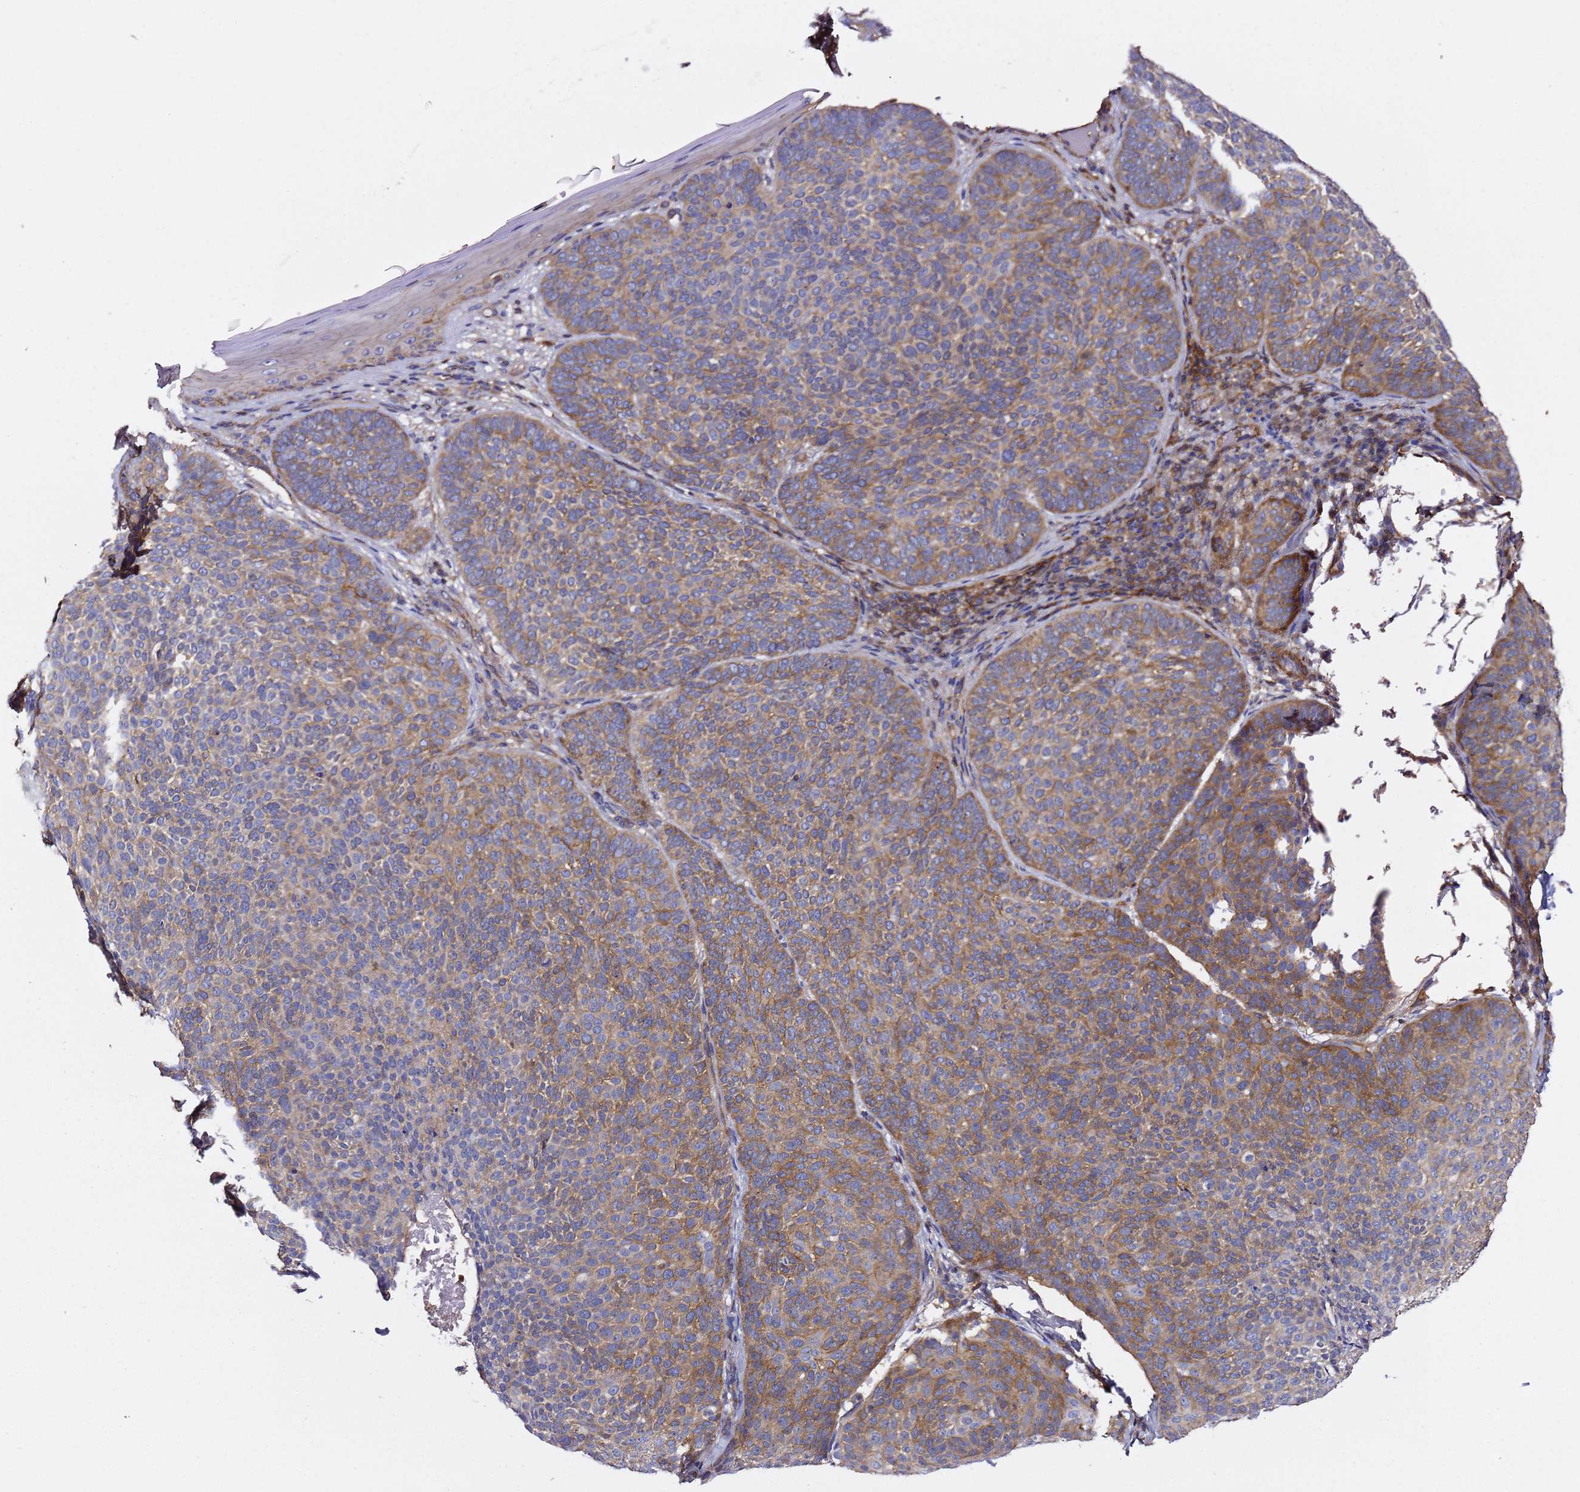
{"staining": {"intensity": "moderate", "quantity": ">75%", "location": "cytoplasmic/membranous"}, "tissue": "skin cancer", "cell_type": "Tumor cells", "image_type": "cancer", "snomed": [{"axis": "morphology", "description": "Basal cell carcinoma"}, {"axis": "topography", "description": "Skin"}], "caption": "Immunohistochemistry (IHC) image of neoplastic tissue: skin cancer (basal cell carcinoma) stained using immunohistochemistry (IHC) shows medium levels of moderate protein expression localized specifically in the cytoplasmic/membranous of tumor cells, appearing as a cytoplasmic/membranous brown color.", "gene": "ZFP36L2", "patient": {"sex": "male", "age": 85}}